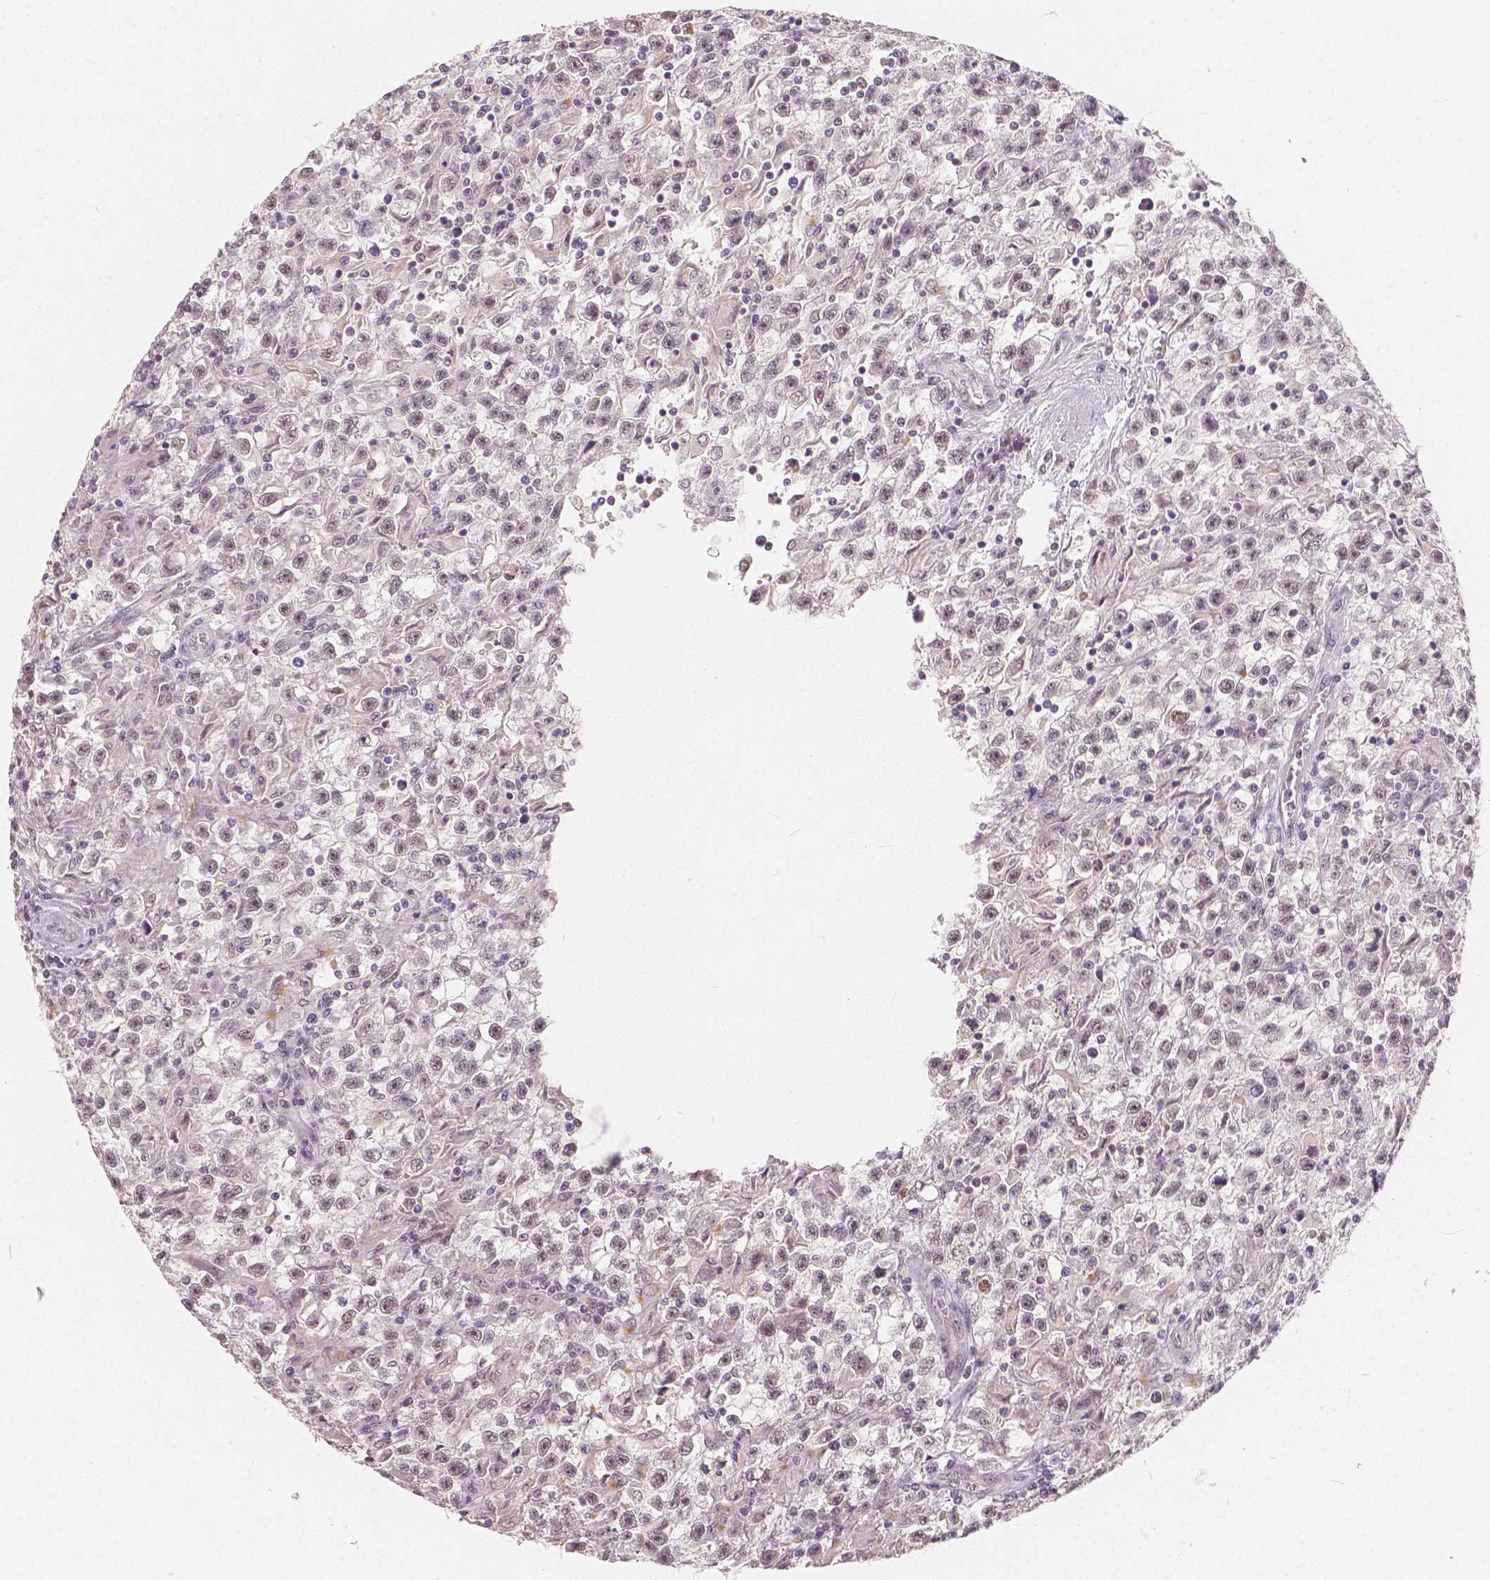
{"staining": {"intensity": "weak", "quantity": "25%-75%", "location": "nuclear"}, "tissue": "testis cancer", "cell_type": "Tumor cells", "image_type": "cancer", "snomed": [{"axis": "morphology", "description": "Seminoma, NOS"}, {"axis": "topography", "description": "Testis"}], "caption": "The micrograph reveals immunohistochemical staining of testis cancer (seminoma). There is weak nuclear staining is appreciated in about 25%-75% of tumor cells.", "gene": "NOLC1", "patient": {"sex": "male", "age": 31}}